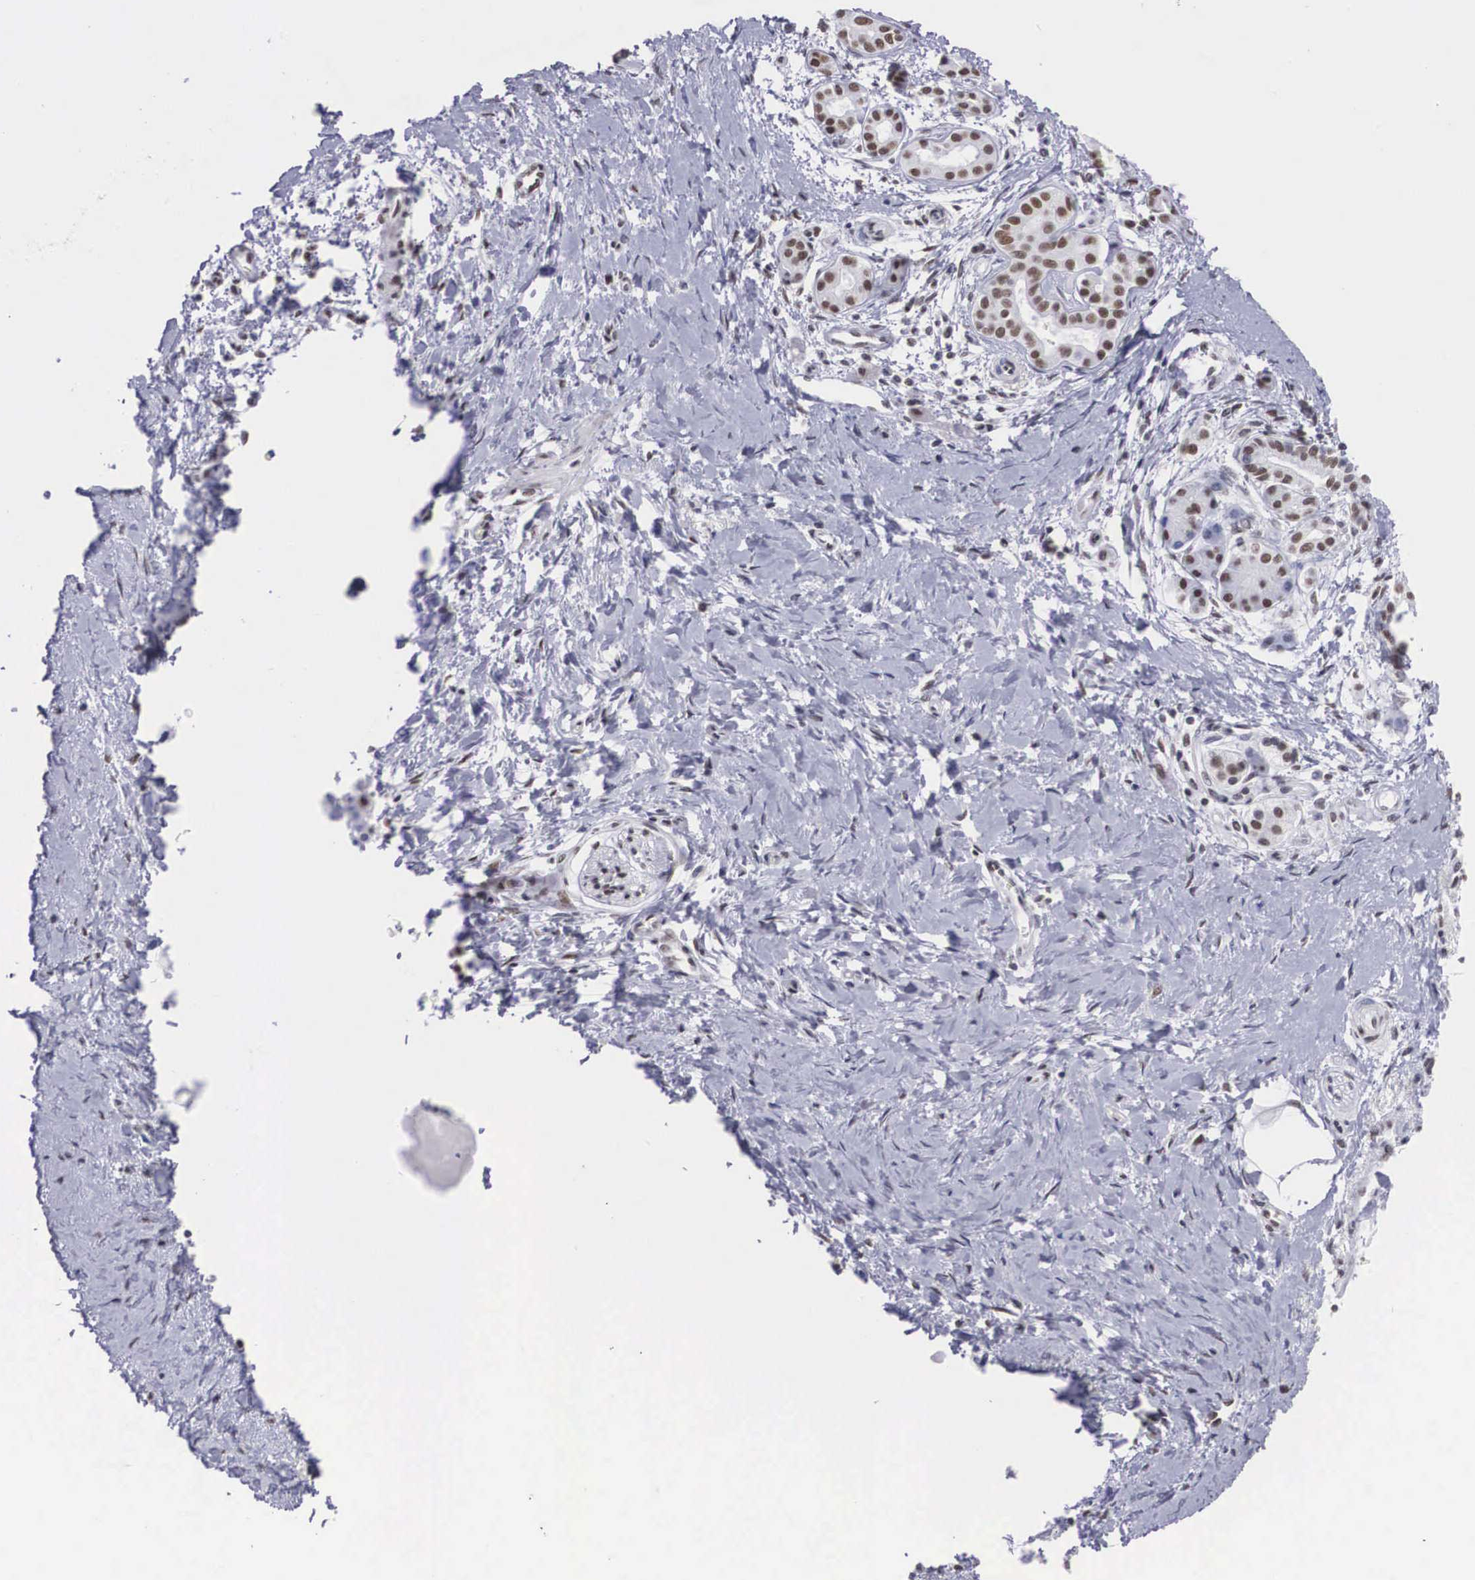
{"staining": {"intensity": "weak", "quantity": "25%-75%", "location": "nuclear"}, "tissue": "pancreatic cancer", "cell_type": "Tumor cells", "image_type": "cancer", "snomed": [{"axis": "morphology", "description": "Adenocarcinoma, NOS"}, {"axis": "topography", "description": "Pancreas"}], "caption": "Immunohistochemistry (IHC) photomicrograph of neoplastic tissue: human pancreatic cancer (adenocarcinoma) stained using immunohistochemistry (IHC) exhibits low levels of weak protein expression localized specifically in the nuclear of tumor cells, appearing as a nuclear brown color.", "gene": "CSTF2", "patient": {"sex": "female", "age": 66}}